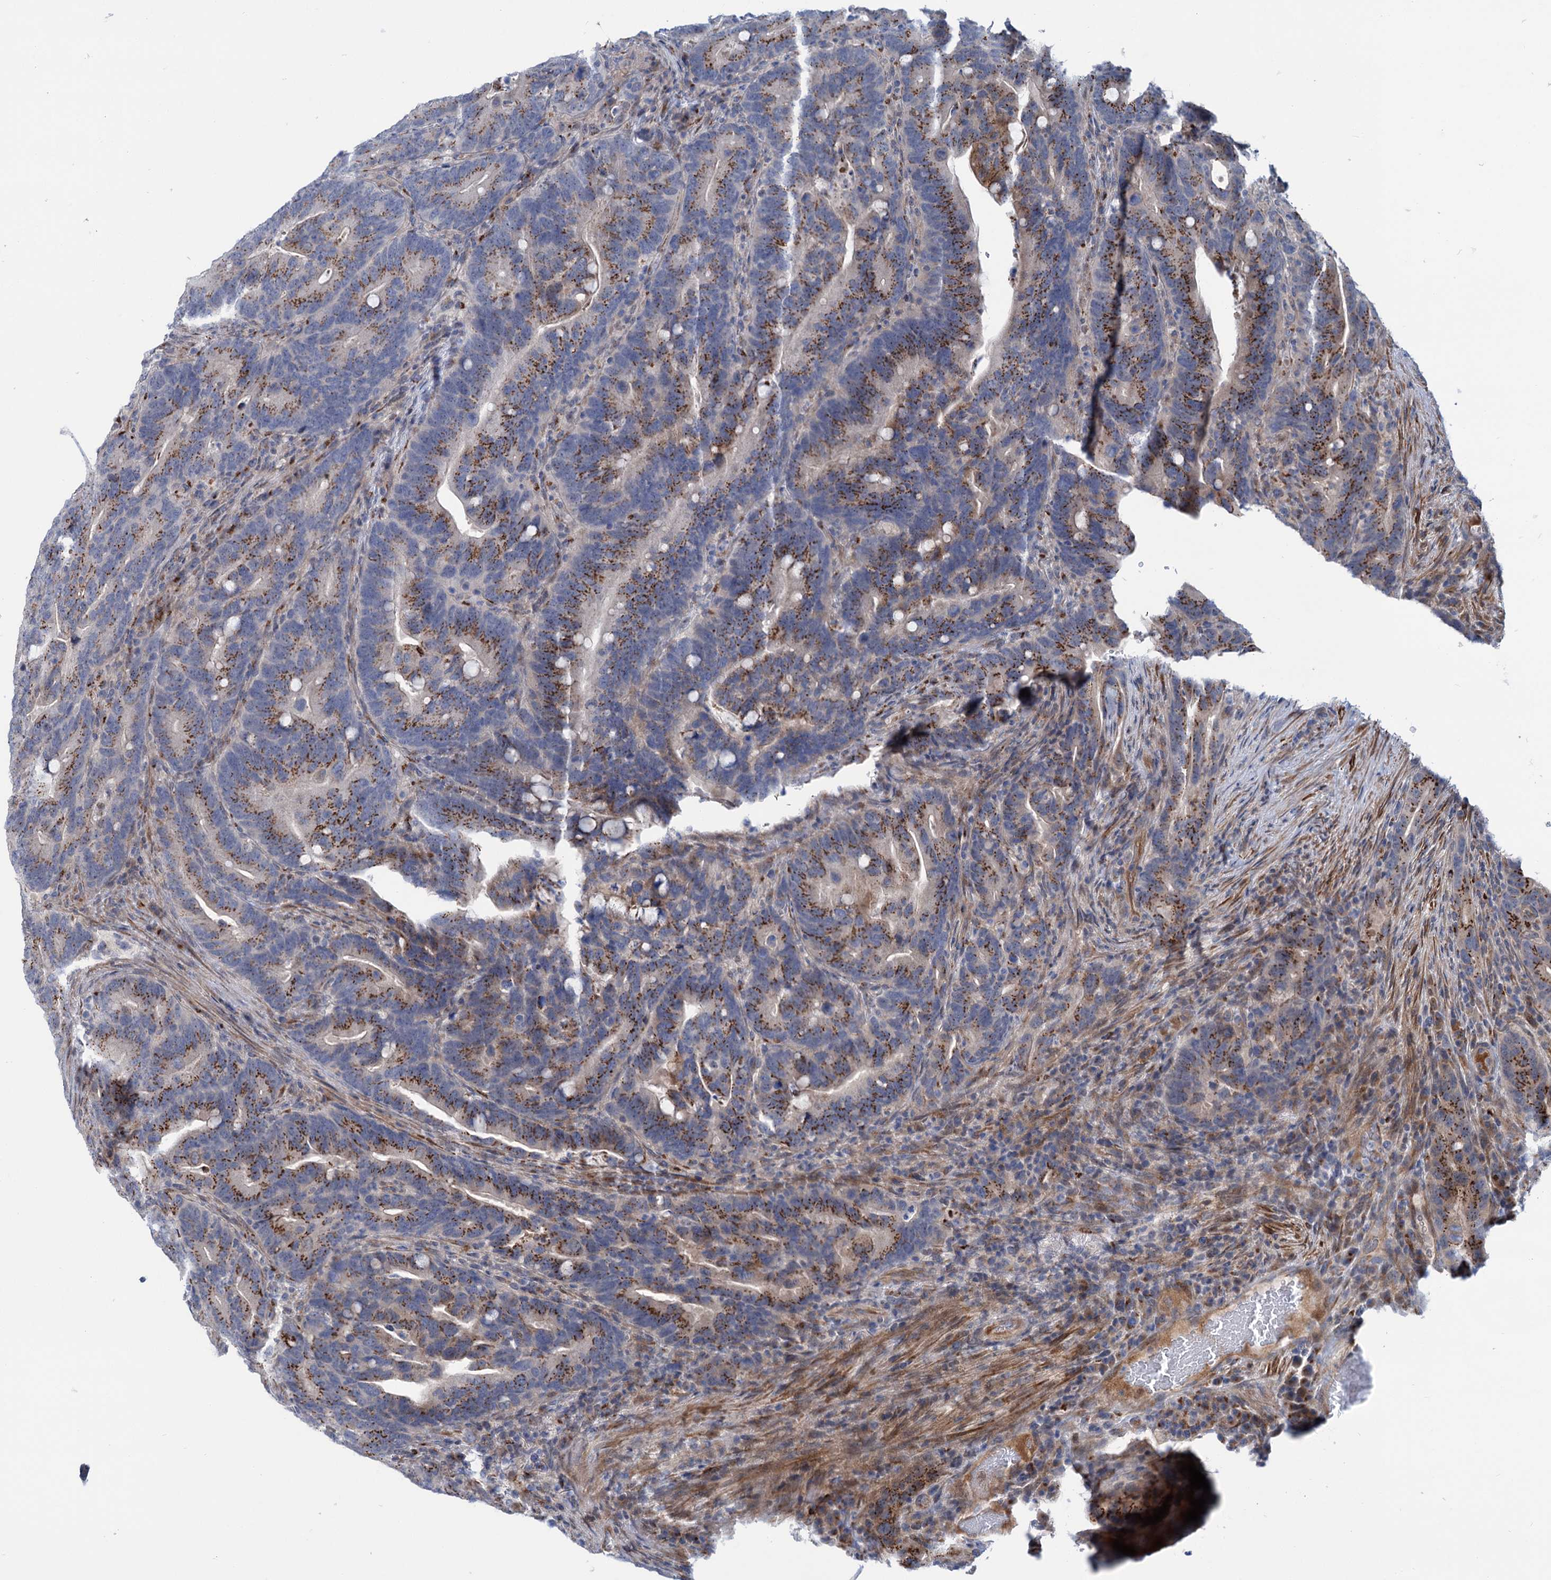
{"staining": {"intensity": "strong", "quantity": "25%-75%", "location": "cytoplasmic/membranous"}, "tissue": "colorectal cancer", "cell_type": "Tumor cells", "image_type": "cancer", "snomed": [{"axis": "morphology", "description": "Adenocarcinoma, NOS"}, {"axis": "topography", "description": "Colon"}], "caption": "Human colorectal adenocarcinoma stained with a protein marker exhibits strong staining in tumor cells.", "gene": "ELP4", "patient": {"sex": "female", "age": 66}}